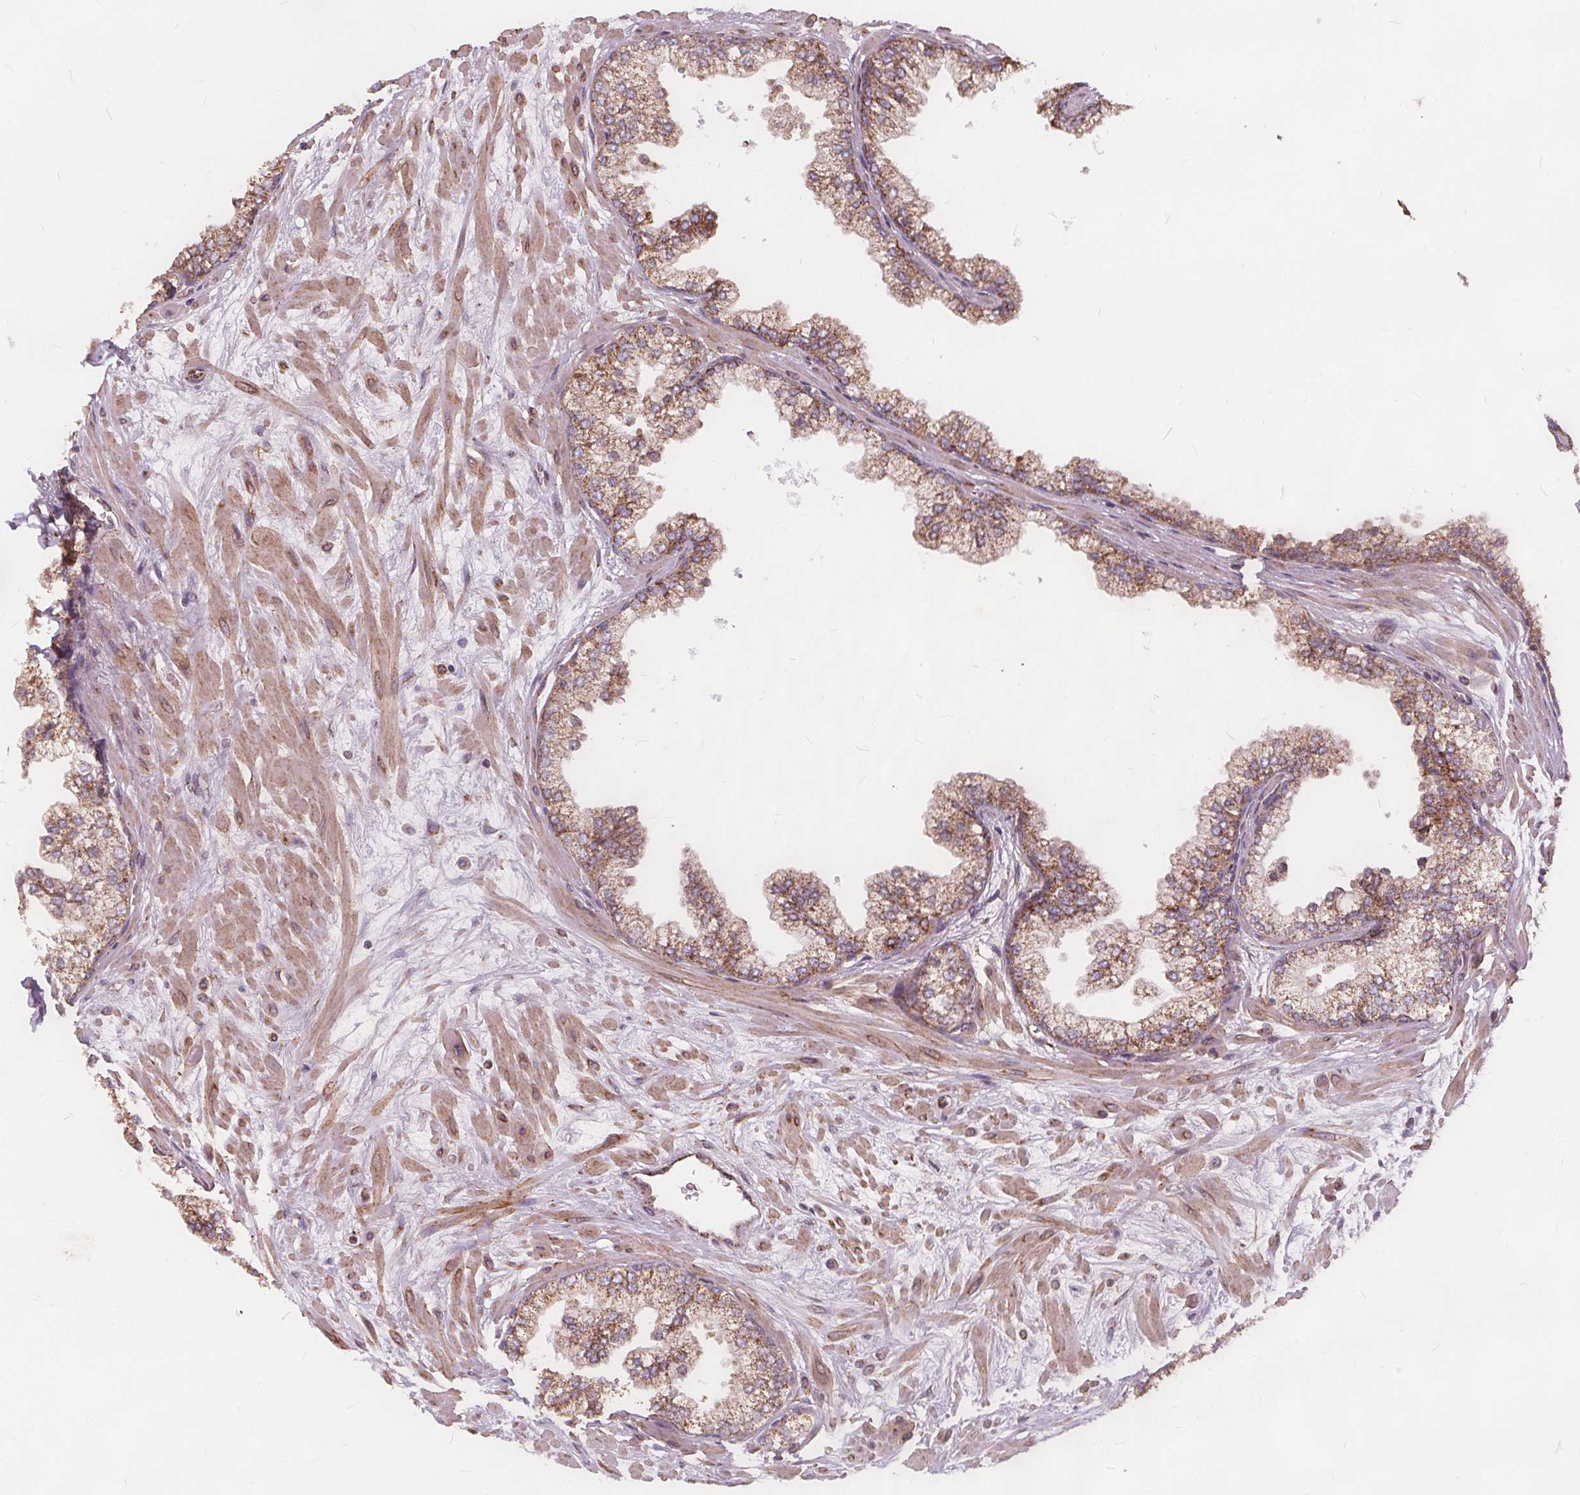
{"staining": {"intensity": "moderate", "quantity": ">75%", "location": "cytoplasmic/membranous"}, "tissue": "prostate", "cell_type": "Glandular cells", "image_type": "normal", "snomed": [{"axis": "morphology", "description": "Normal tissue, NOS"}, {"axis": "topography", "description": "Prostate"}, {"axis": "topography", "description": "Peripheral nerve tissue"}], "caption": "Protein staining shows moderate cytoplasmic/membranous staining in about >75% of glandular cells in benign prostate. (Brightfield microscopy of DAB IHC at high magnification).", "gene": "PLSCR3", "patient": {"sex": "male", "age": 61}}